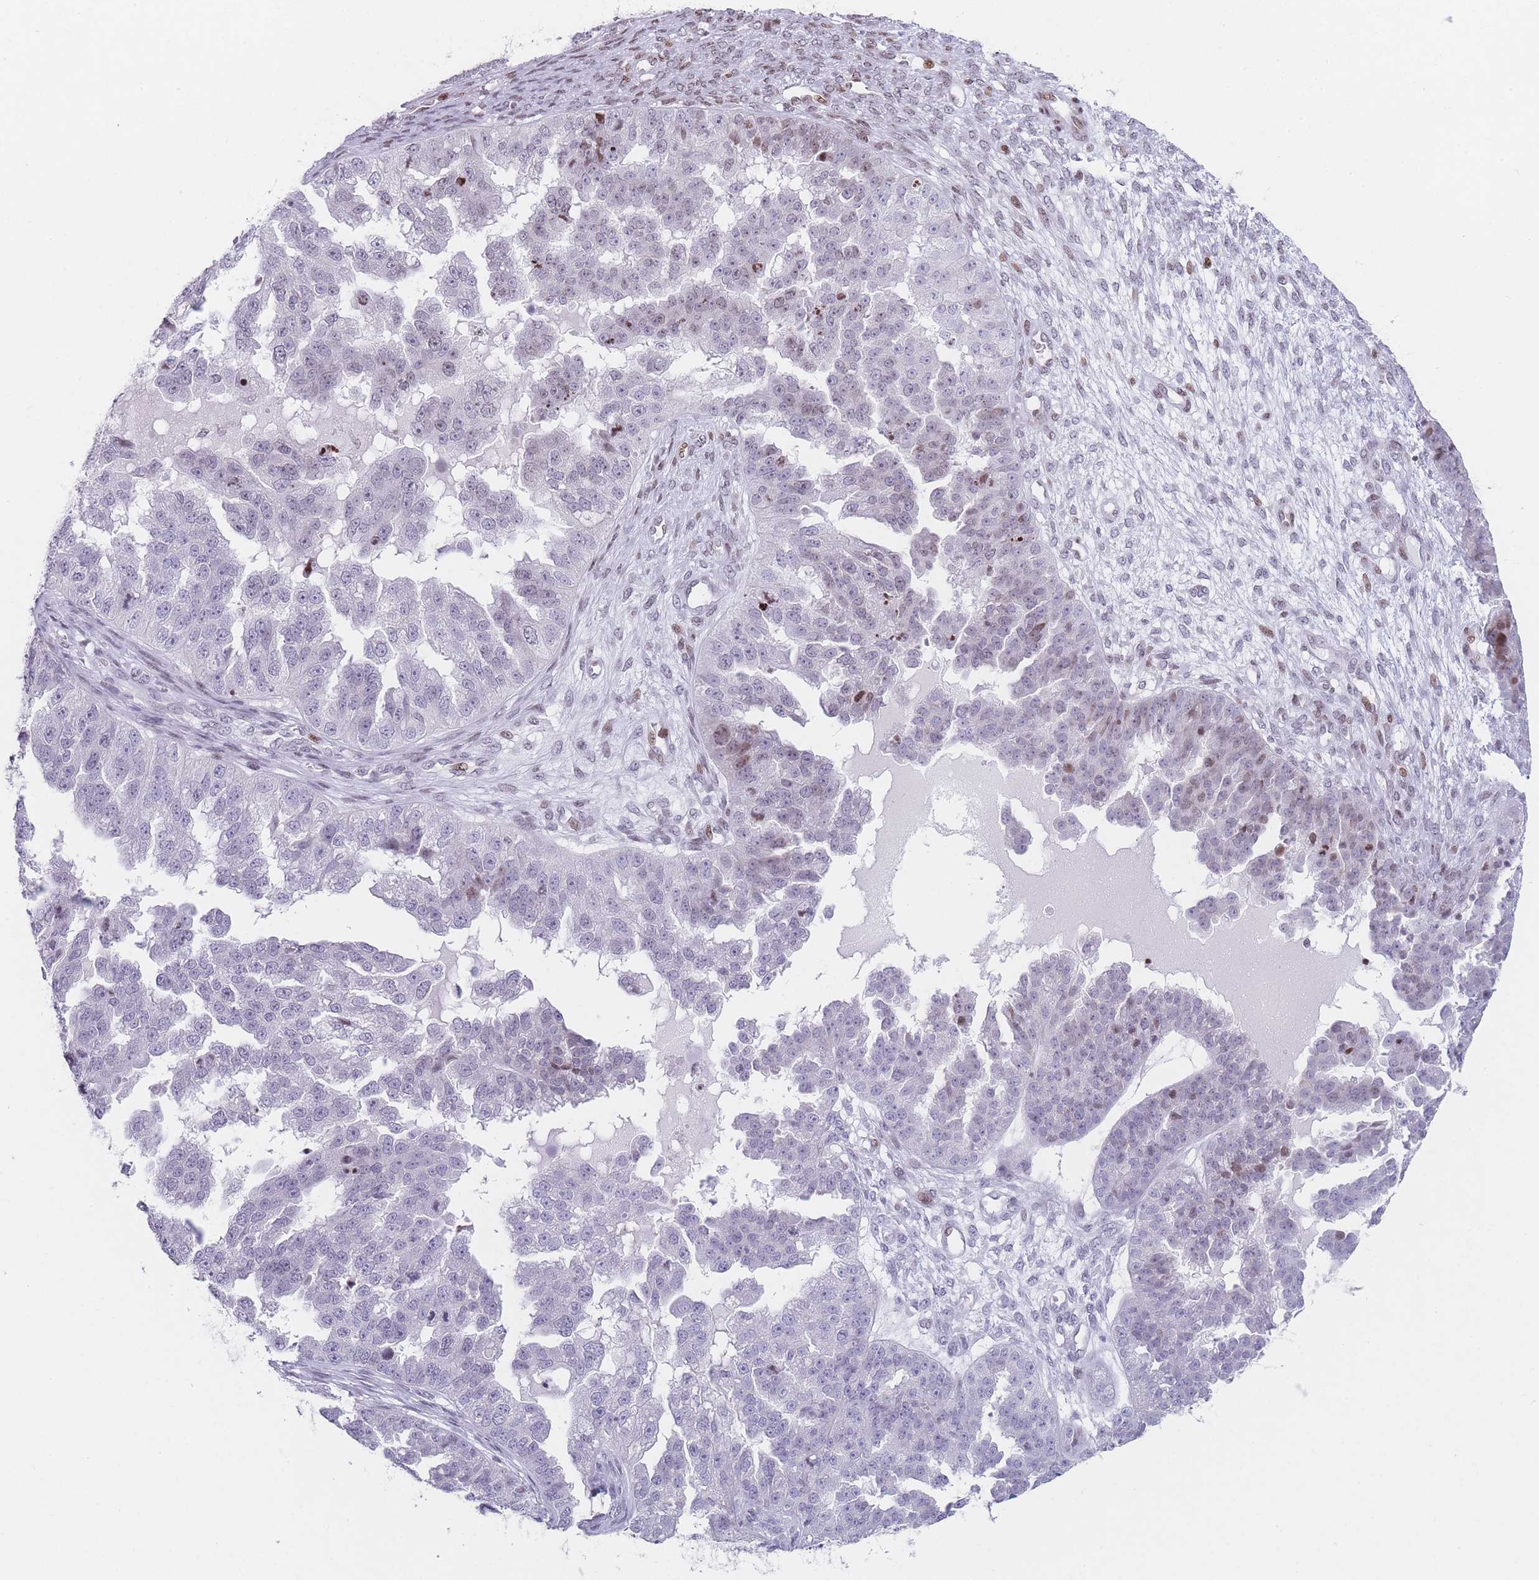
{"staining": {"intensity": "moderate", "quantity": "25%-75%", "location": "nuclear"}, "tissue": "ovarian cancer", "cell_type": "Tumor cells", "image_type": "cancer", "snomed": [{"axis": "morphology", "description": "Cystadenocarcinoma, serous, NOS"}, {"axis": "topography", "description": "Ovary"}], "caption": "Moderate nuclear protein expression is seen in approximately 25%-75% of tumor cells in ovarian cancer (serous cystadenocarcinoma). The protein is shown in brown color, while the nuclei are stained blue.", "gene": "AK9", "patient": {"sex": "female", "age": 58}}